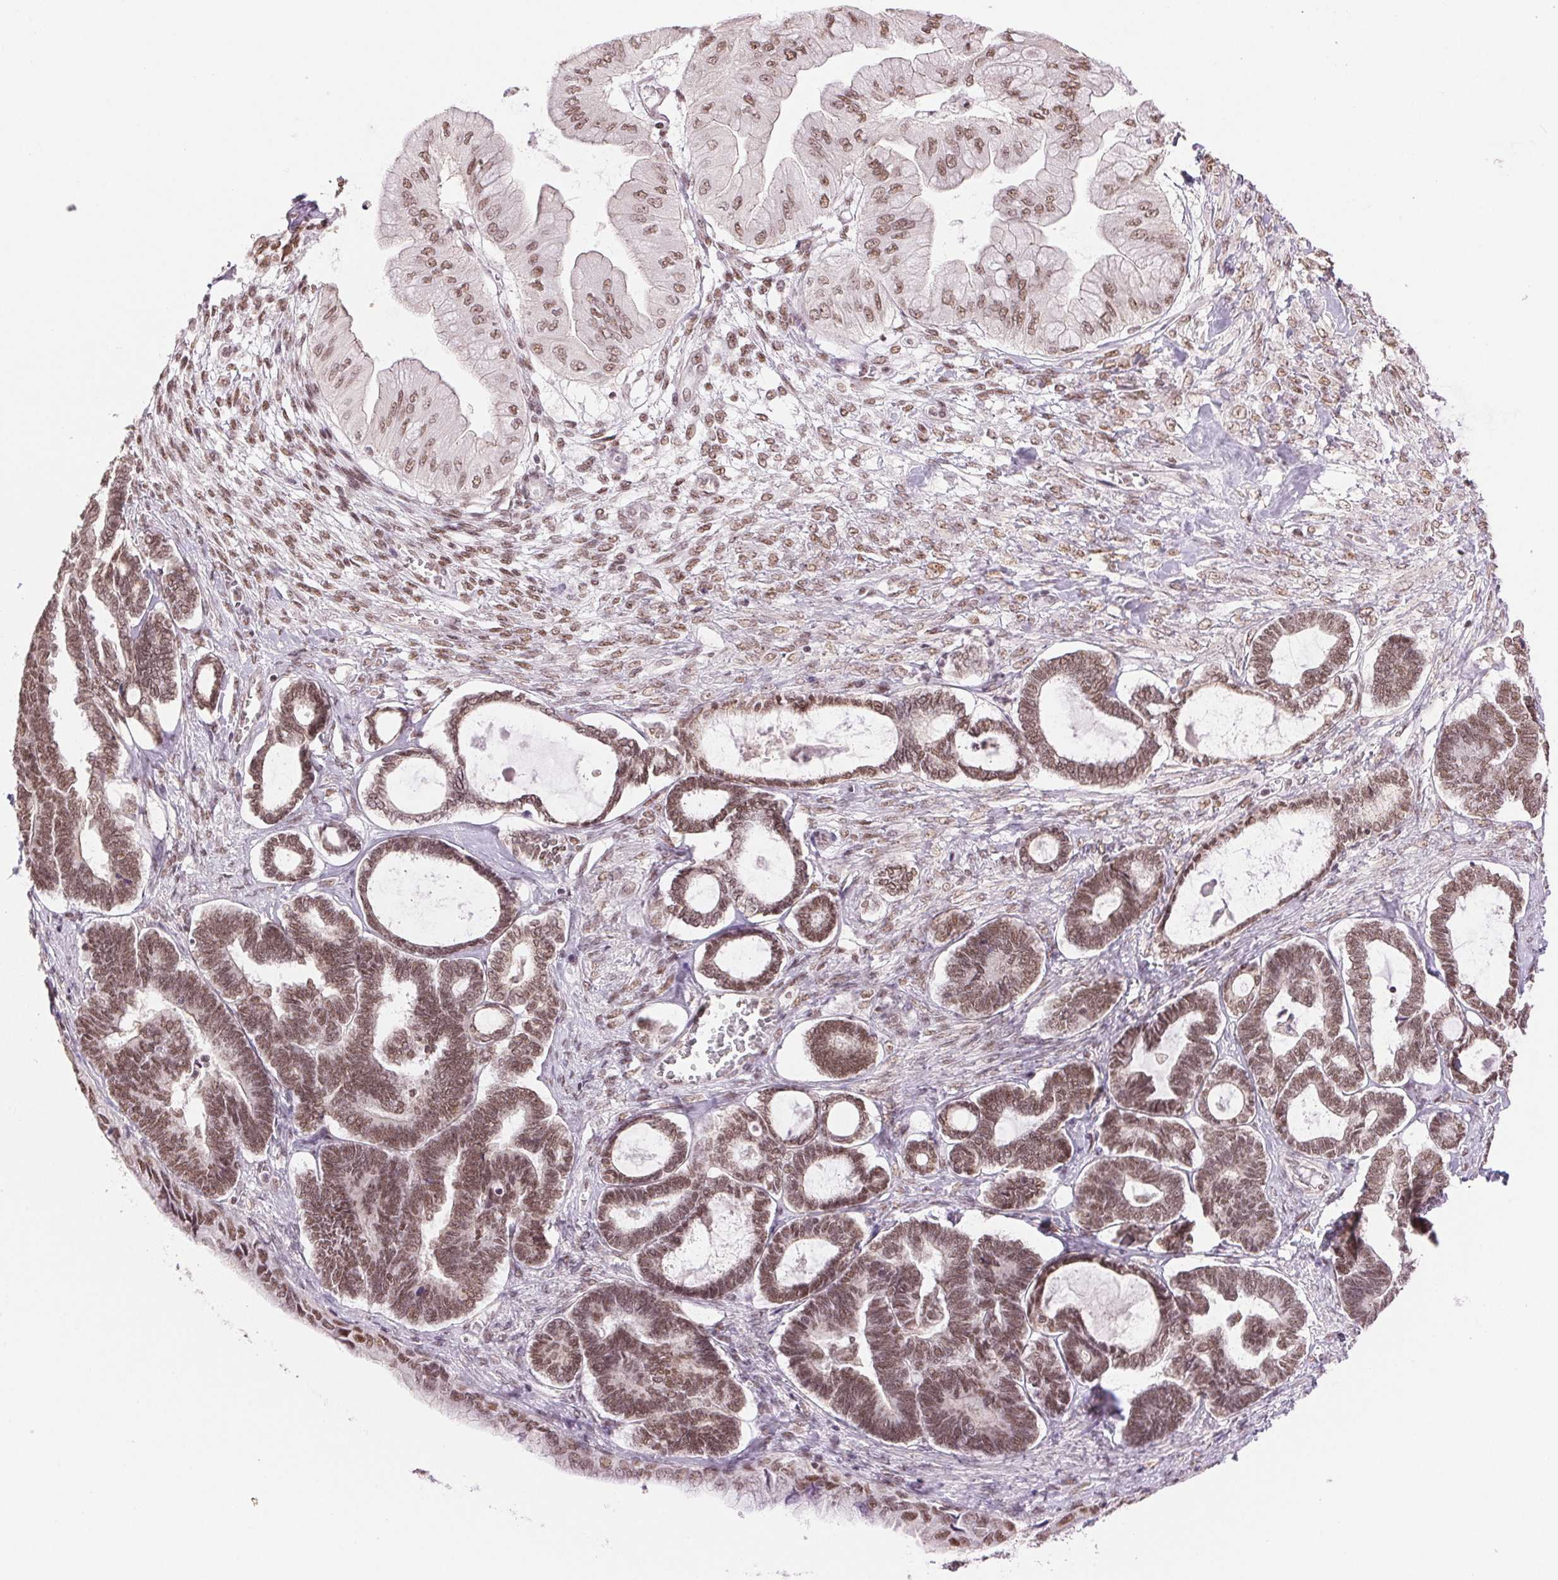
{"staining": {"intensity": "moderate", "quantity": ">75%", "location": "nuclear"}, "tissue": "ovarian cancer", "cell_type": "Tumor cells", "image_type": "cancer", "snomed": [{"axis": "morphology", "description": "Carcinoma, endometroid"}, {"axis": "topography", "description": "Ovary"}], "caption": "Immunohistochemistry (IHC) of ovarian endometroid carcinoma shows medium levels of moderate nuclear staining in approximately >75% of tumor cells.", "gene": "RPRD1B", "patient": {"sex": "female", "age": 70}}